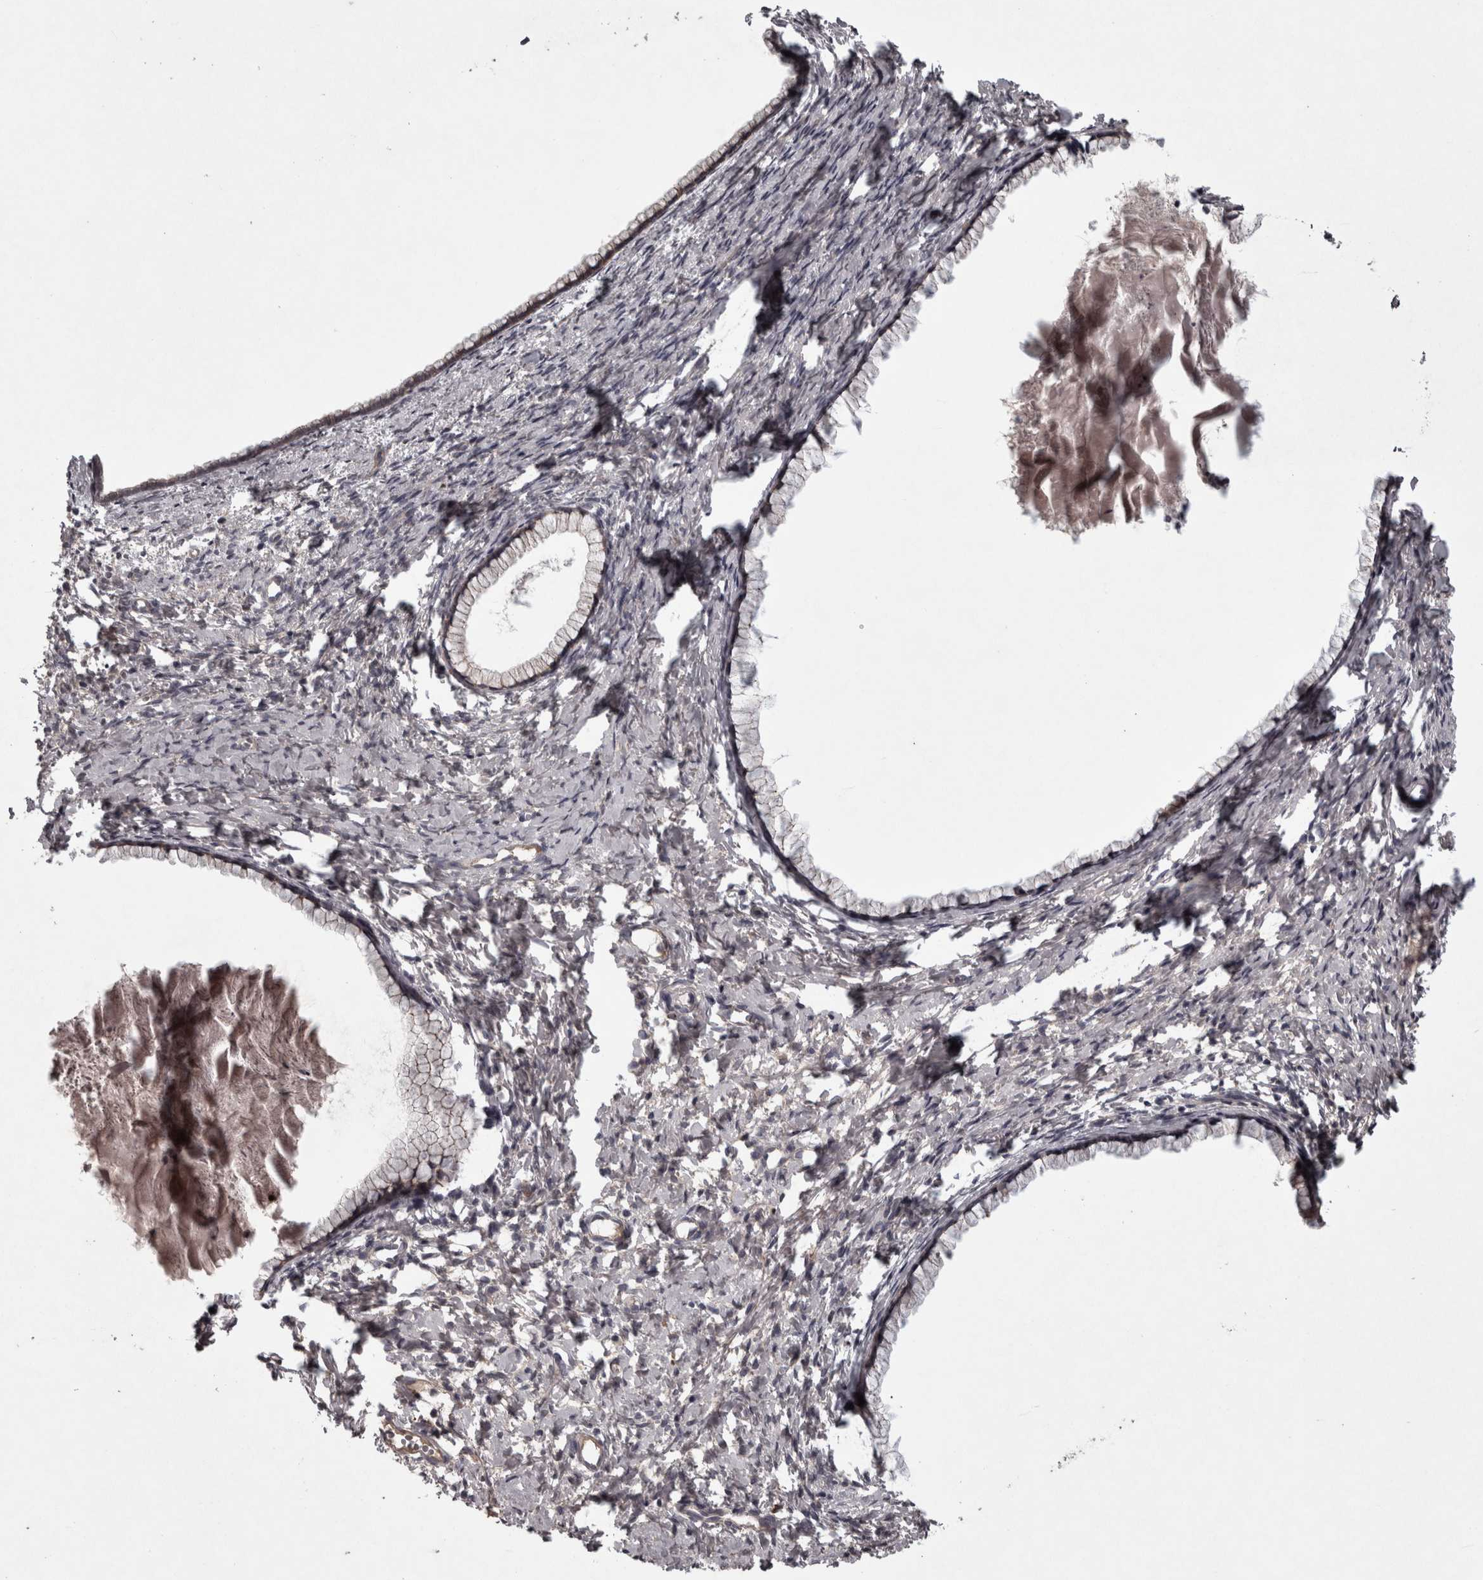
{"staining": {"intensity": "strong", "quantity": "25%-75%", "location": "cytoplasmic/membranous"}, "tissue": "cervix", "cell_type": "Glandular cells", "image_type": "normal", "snomed": [{"axis": "morphology", "description": "Normal tissue, NOS"}, {"axis": "topography", "description": "Cervix"}], "caption": "Strong cytoplasmic/membranous positivity is present in about 25%-75% of glandular cells in unremarkable cervix.", "gene": "PCDH17", "patient": {"sex": "female", "age": 75}}